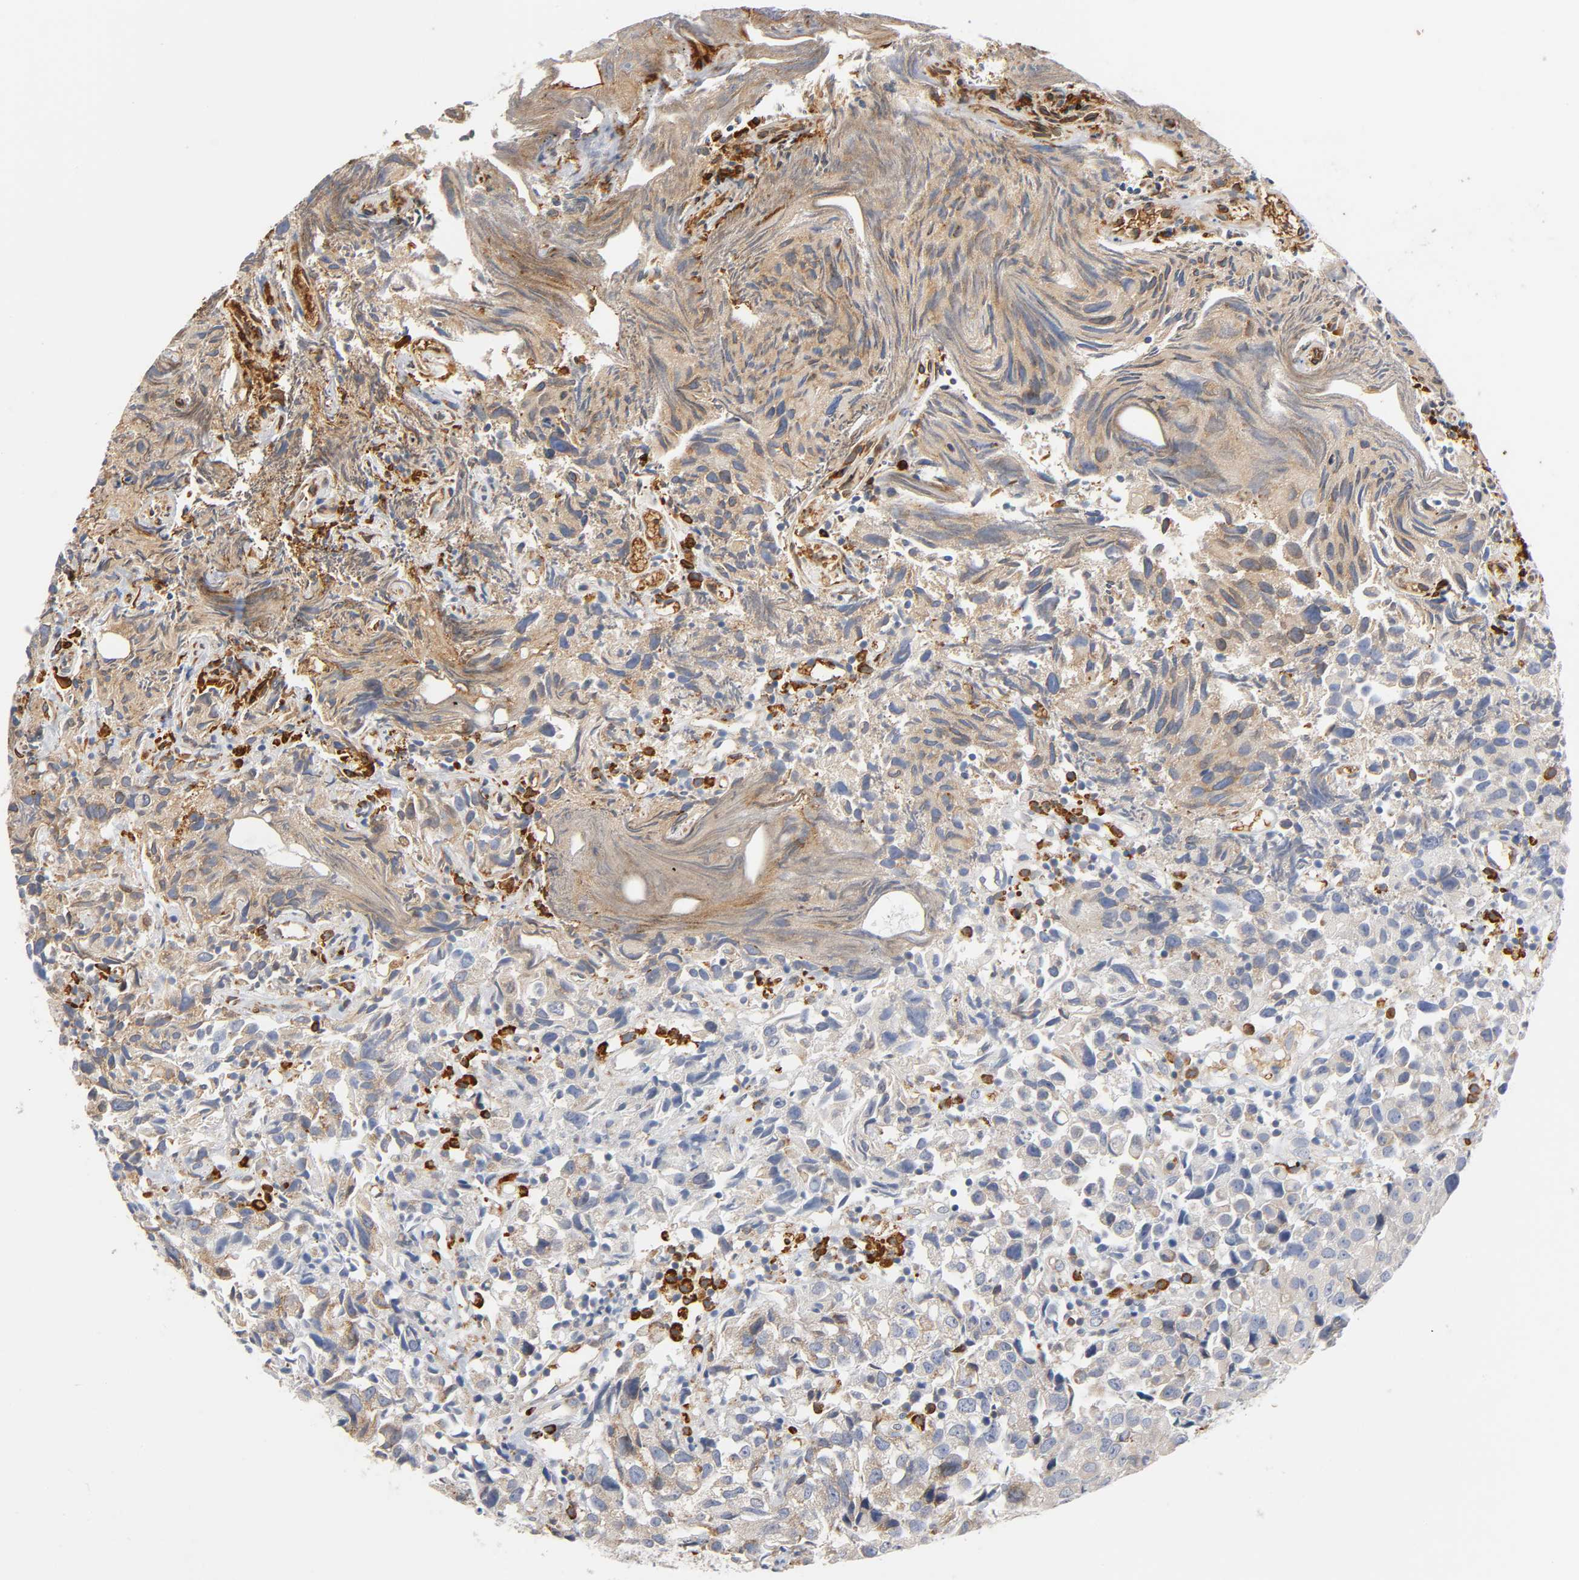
{"staining": {"intensity": "weak", "quantity": ">75%", "location": "cytoplasmic/membranous"}, "tissue": "urothelial cancer", "cell_type": "Tumor cells", "image_type": "cancer", "snomed": [{"axis": "morphology", "description": "Urothelial carcinoma, High grade"}, {"axis": "topography", "description": "Urinary bladder"}], "caption": "Human high-grade urothelial carcinoma stained with a brown dye reveals weak cytoplasmic/membranous positive positivity in approximately >75% of tumor cells.", "gene": "UCKL1", "patient": {"sex": "female", "age": 75}}